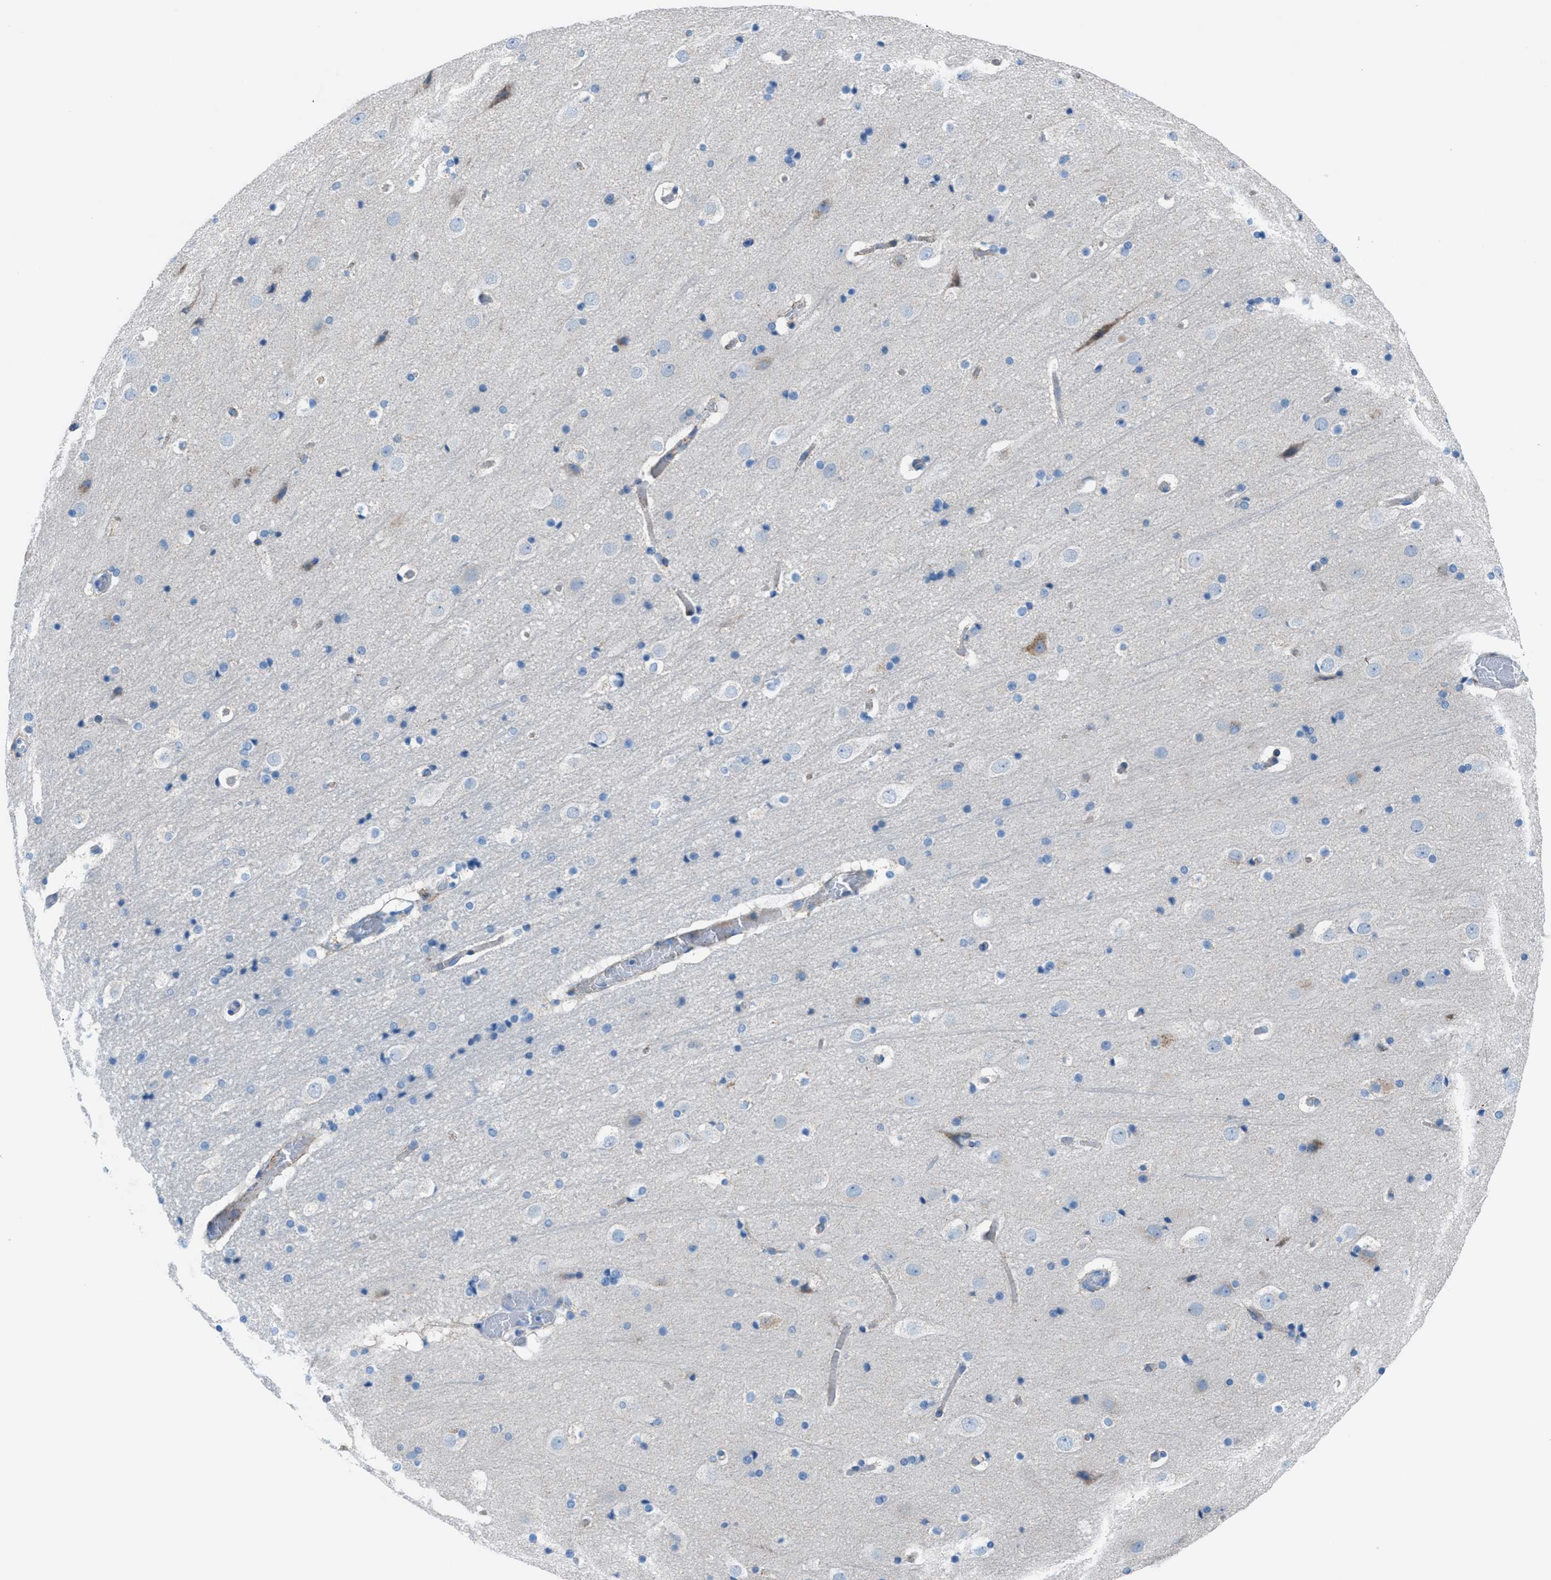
{"staining": {"intensity": "moderate", "quantity": ">75%", "location": "cytoplasmic/membranous"}, "tissue": "cerebral cortex", "cell_type": "Endothelial cells", "image_type": "normal", "snomed": [{"axis": "morphology", "description": "Normal tissue, NOS"}, {"axis": "topography", "description": "Cerebral cortex"}], "caption": "Immunohistochemistry (IHC) (DAB) staining of unremarkable cerebral cortex displays moderate cytoplasmic/membranous protein expression in approximately >75% of endothelial cells. (IHC, brightfield microscopy, high magnification).", "gene": "CD1B", "patient": {"sex": "male", "age": 57}}